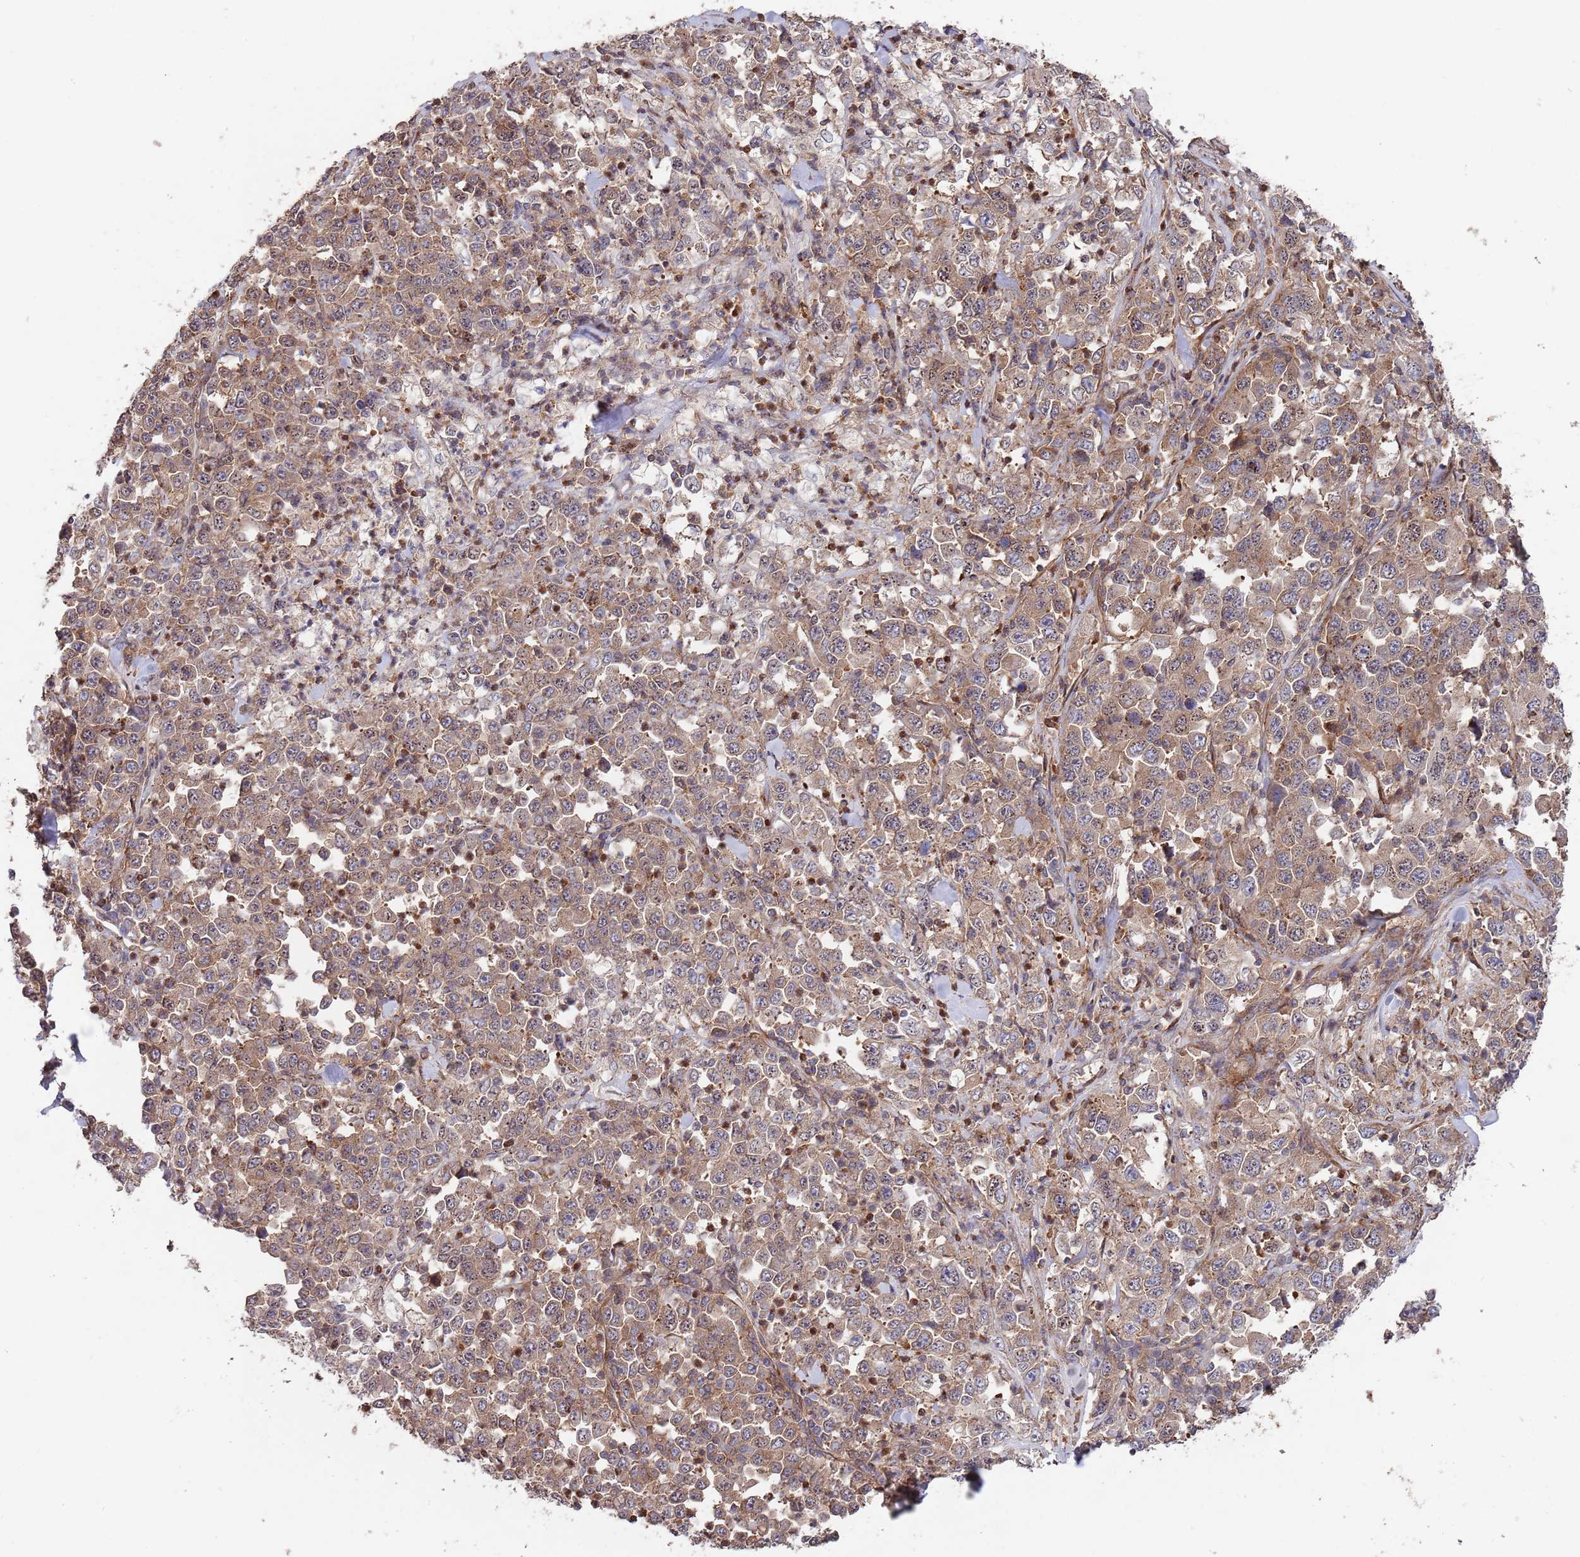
{"staining": {"intensity": "moderate", "quantity": ">75%", "location": "cytoplasmic/membranous"}, "tissue": "stomach cancer", "cell_type": "Tumor cells", "image_type": "cancer", "snomed": [{"axis": "morphology", "description": "Normal tissue, NOS"}, {"axis": "morphology", "description": "Adenocarcinoma, NOS"}, {"axis": "topography", "description": "Stomach, upper"}, {"axis": "topography", "description": "Stomach"}], "caption": "A histopathology image showing moderate cytoplasmic/membranous expression in approximately >75% of tumor cells in stomach cancer, as visualized by brown immunohistochemical staining.", "gene": "RNF19B", "patient": {"sex": "male", "age": 59}}